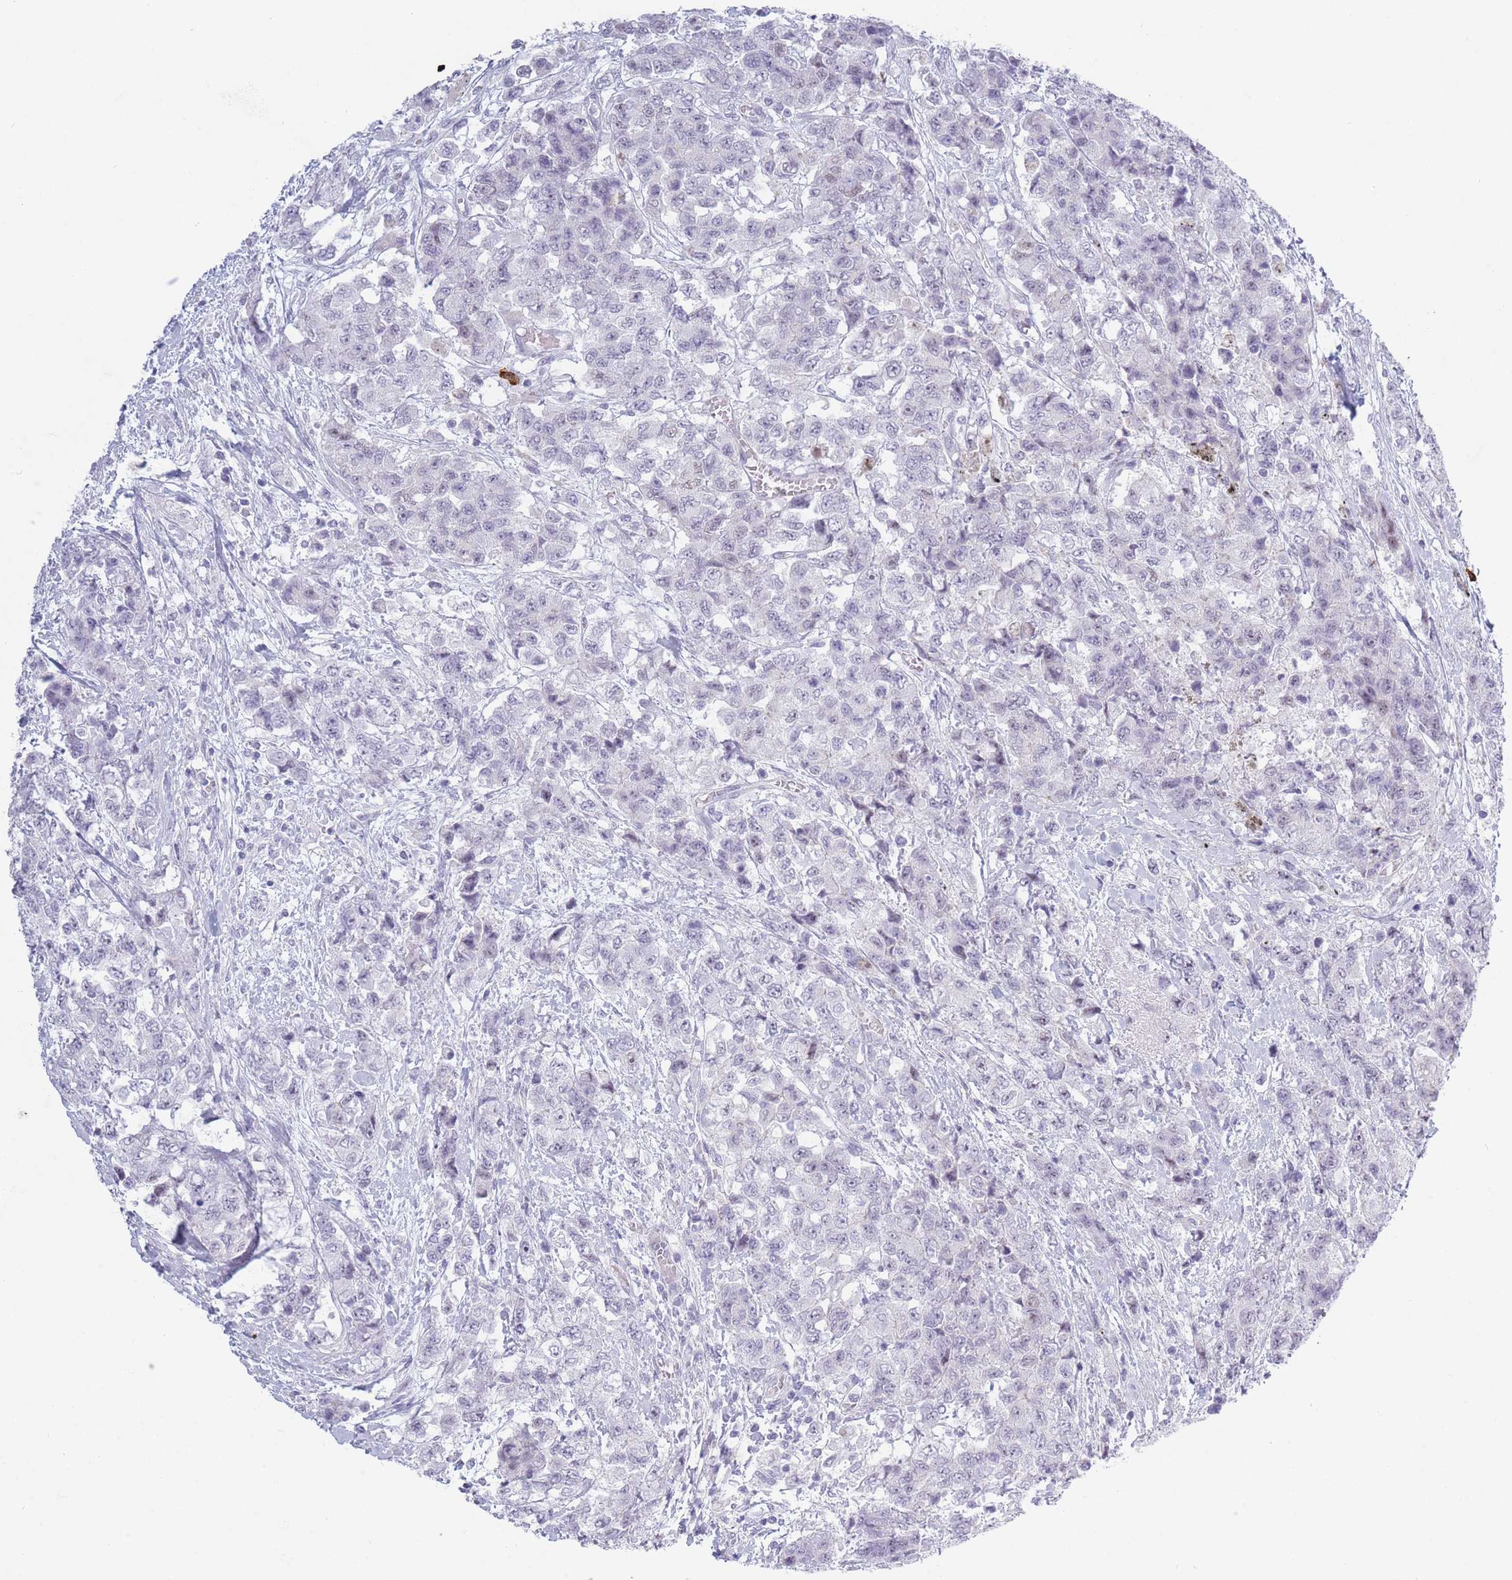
{"staining": {"intensity": "negative", "quantity": "none", "location": "none"}, "tissue": "urothelial cancer", "cell_type": "Tumor cells", "image_type": "cancer", "snomed": [{"axis": "morphology", "description": "Urothelial carcinoma, High grade"}, {"axis": "topography", "description": "Urinary bladder"}], "caption": "High power microscopy photomicrograph of an IHC photomicrograph of high-grade urothelial carcinoma, revealing no significant staining in tumor cells.", "gene": "PLEKHG2", "patient": {"sex": "female", "age": 78}}